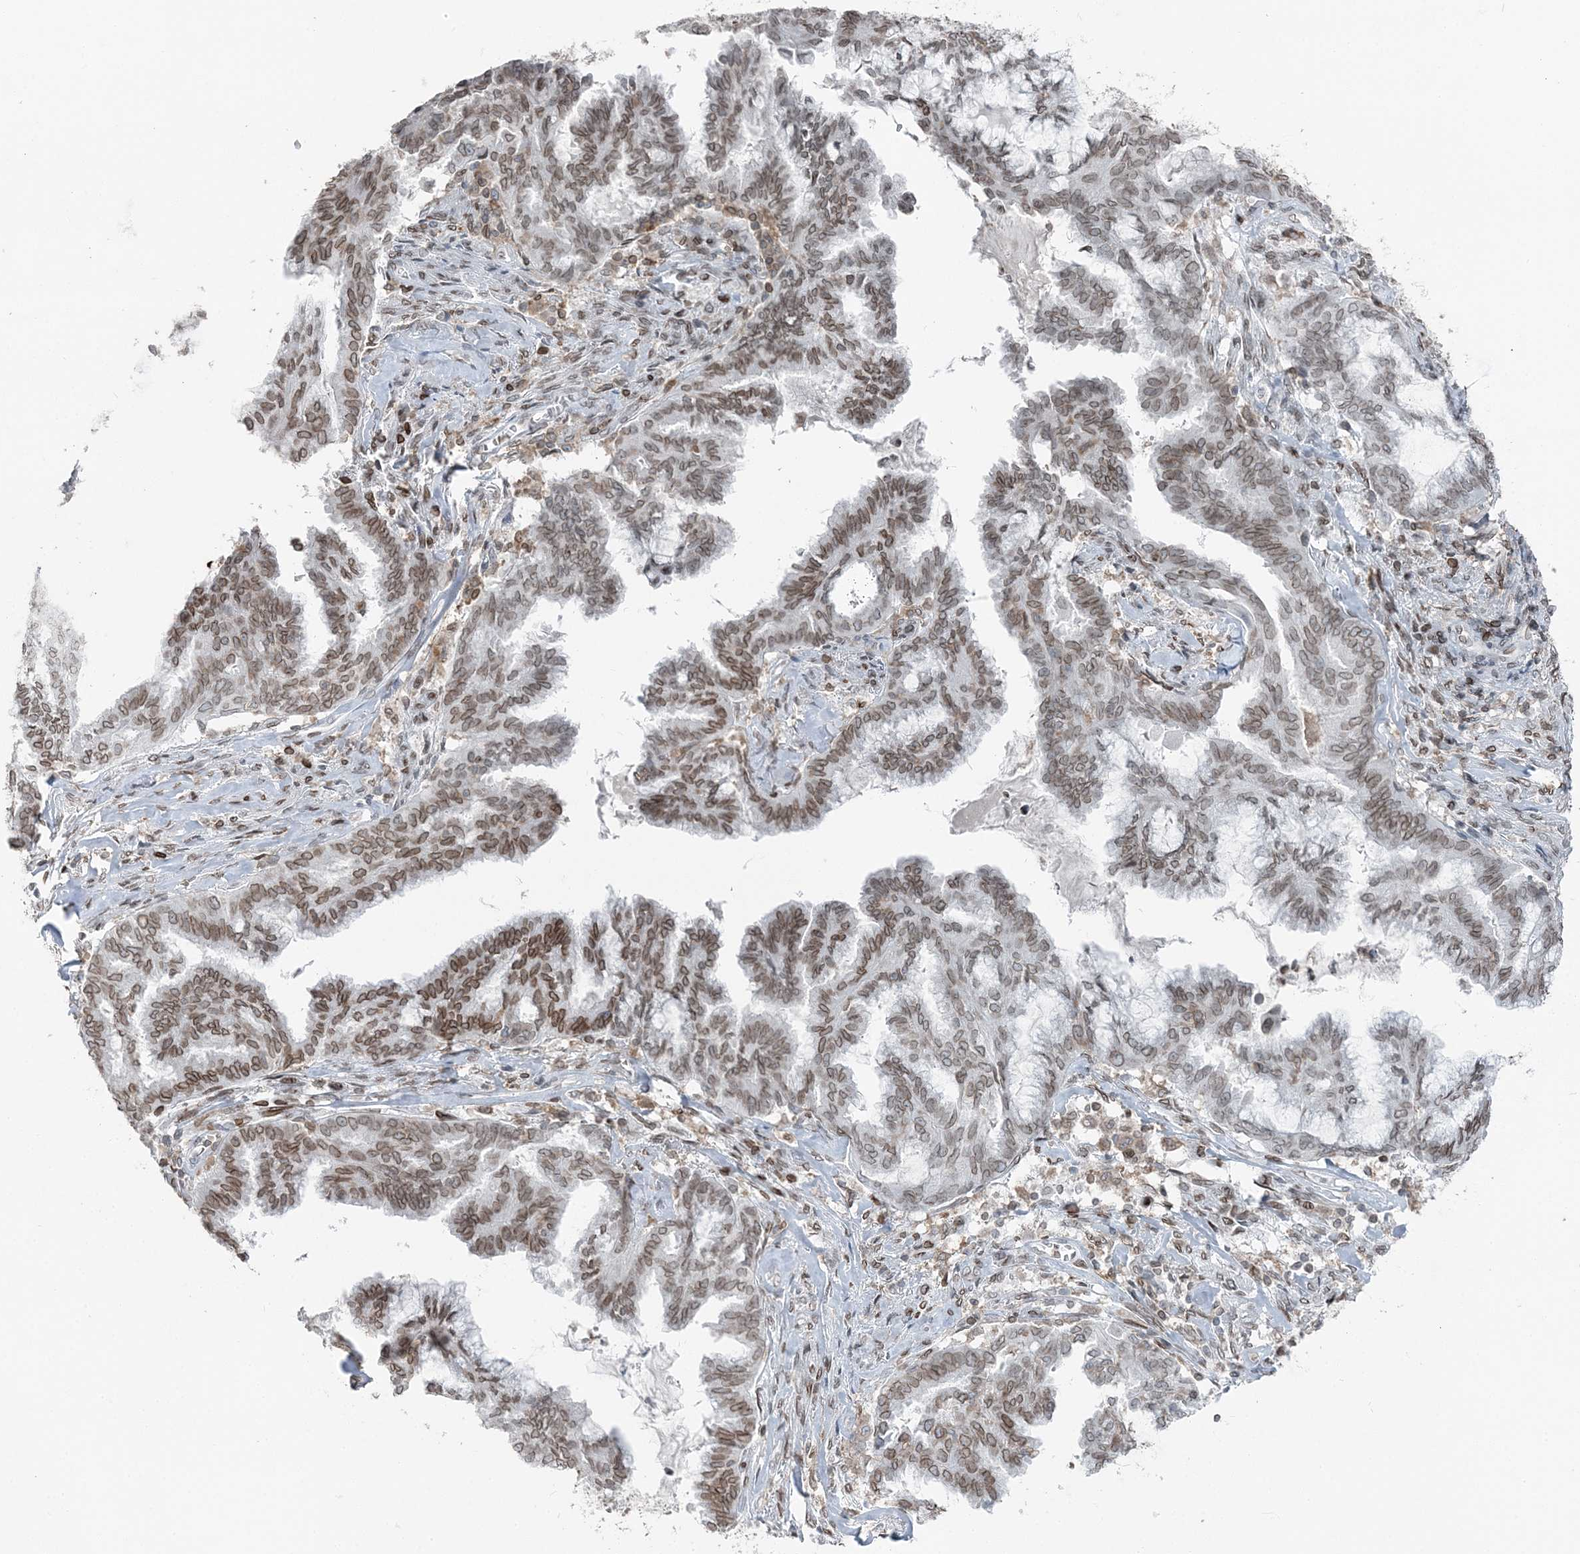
{"staining": {"intensity": "moderate", "quantity": ">75%", "location": "cytoplasmic/membranous,nuclear"}, "tissue": "endometrial cancer", "cell_type": "Tumor cells", "image_type": "cancer", "snomed": [{"axis": "morphology", "description": "Adenocarcinoma, NOS"}, {"axis": "topography", "description": "Endometrium"}], "caption": "Immunohistochemistry (IHC) (DAB) staining of endometrial cancer shows moderate cytoplasmic/membranous and nuclear protein positivity in approximately >75% of tumor cells.", "gene": "GJD4", "patient": {"sex": "female", "age": 86}}